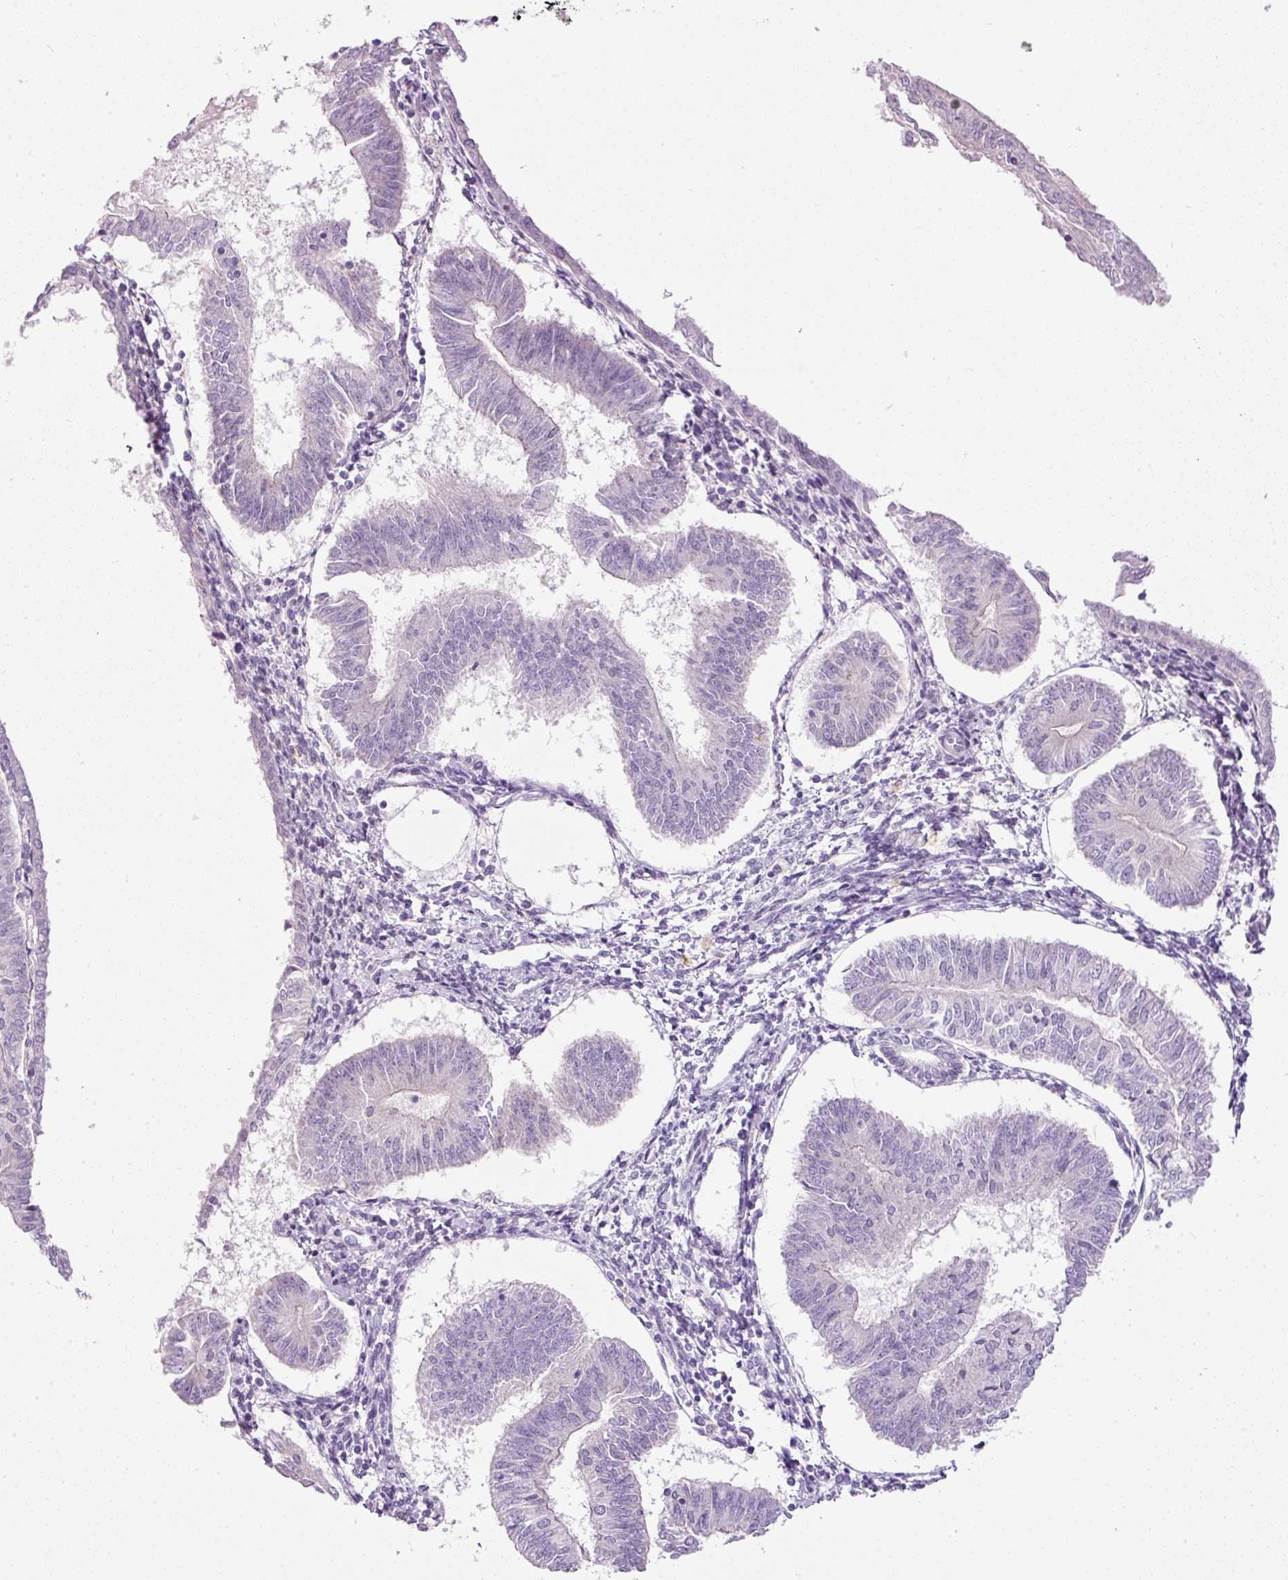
{"staining": {"intensity": "negative", "quantity": "none", "location": "none"}, "tissue": "endometrial cancer", "cell_type": "Tumor cells", "image_type": "cancer", "snomed": [{"axis": "morphology", "description": "Adenocarcinoma, NOS"}, {"axis": "topography", "description": "Endometrium"}], "caption": "Micrograph shows no significant protein staining in tumor cells of adenocarcinoma (endometrial).", "gene": "SRC", "patient": {"sex": "female", "age": 58}}